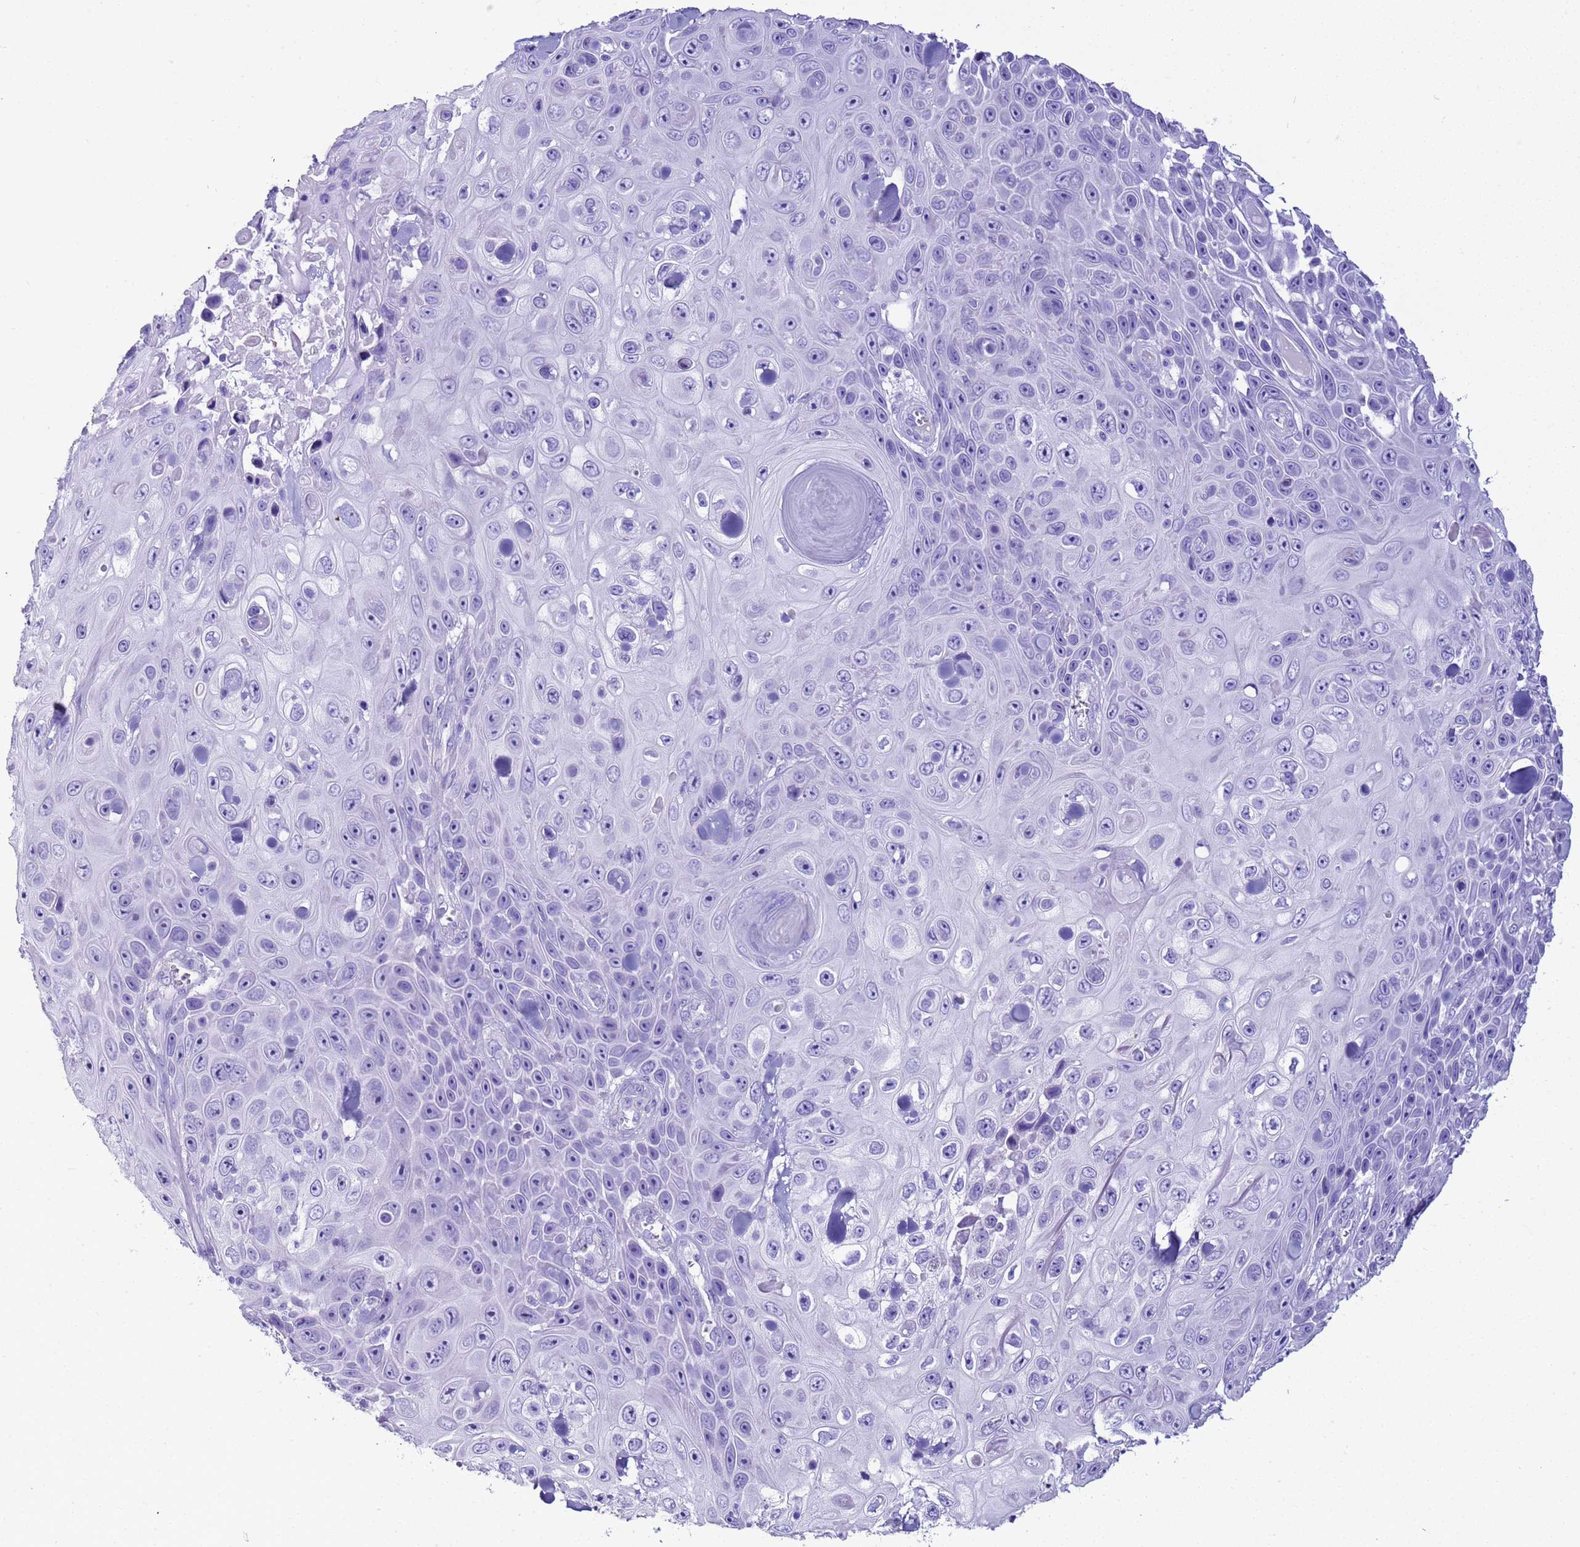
{"staining": {"intensity": "negative", "quantity": "none", "location": "none"}, "tissue": "skin cancer", "cell_type": "Tumor cells", "image_type": "cancer", "snomed": [{"axis": "morphology", "description": "Squamous cell carcinoma, NOS"}, {"axis": "topography", "description": "Skin"}], "caption": "Squamous cell carcinoma (skin) was stained to show a protein in brown. There is no significant positivity in tumor cells.", "gene": "LCMT1", "patient": {"sex": "male", "age": 82}}